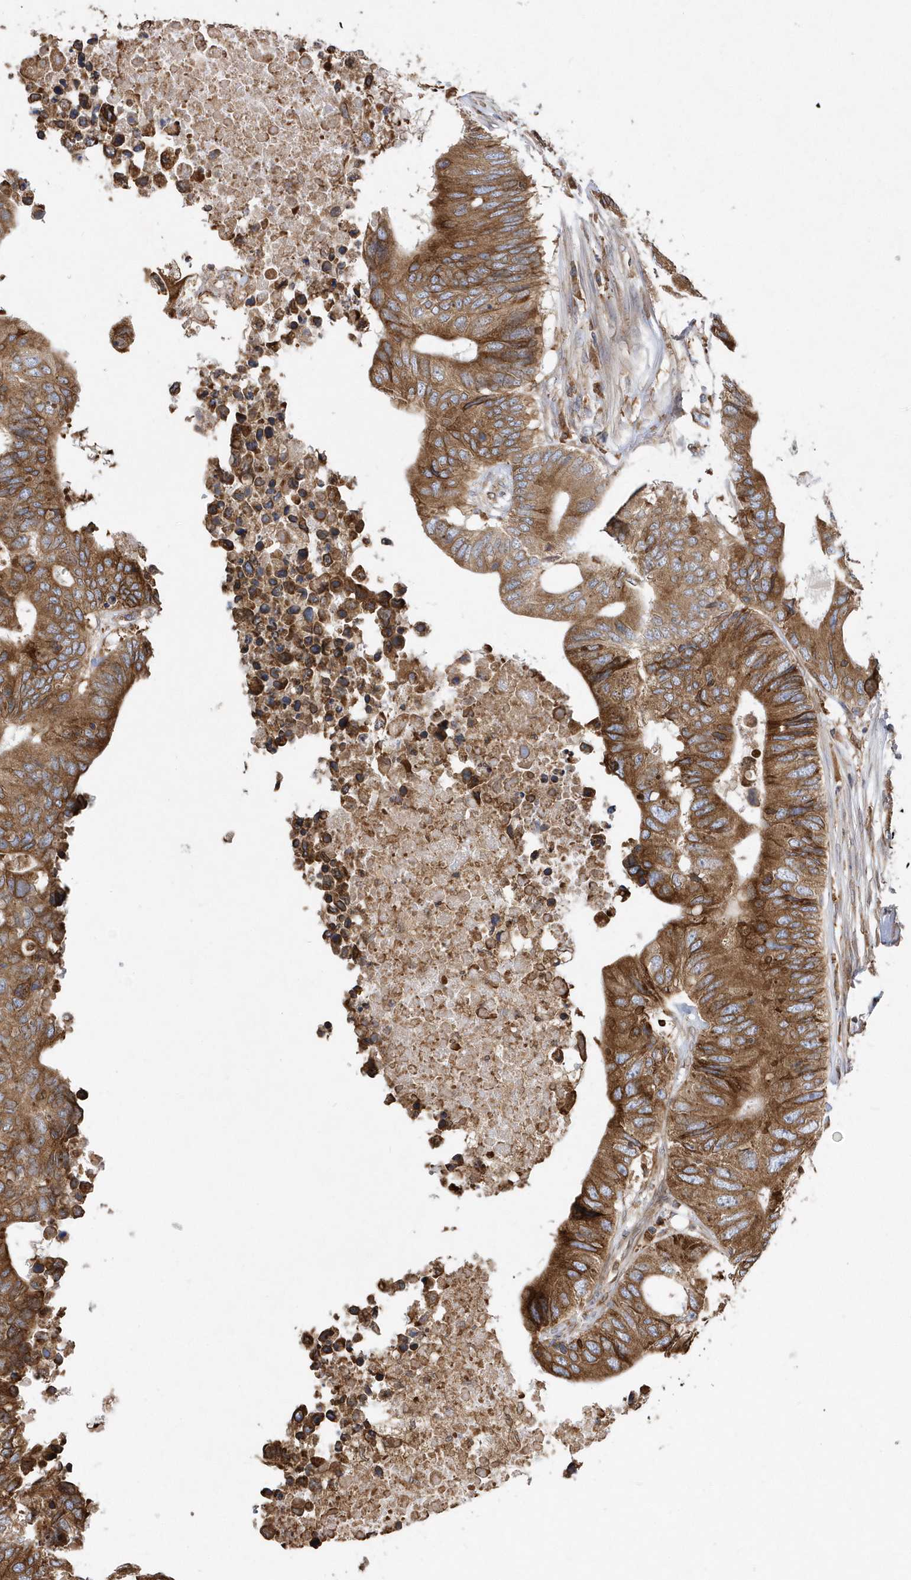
{"staining": {"intensity": "strong", "quantity": ">75%", "location": "cytoplasmic/membranous"}, "tissue": "colorectal cancer", "cell_type": "Tumor cells", "image_type": "cancer", "snomed": [{"axis": "morphology", "description": "Adenocarcinoma, NOS"}, {"axis": "topography", "description": "Colon"}], "caption": "A histopathology image of human colorectal cancer (adenocarcinoma) stained for a protein reveals strong cytoplasmic/membranous brown staining in tumor cells.", "gene": "VAMP7", "patient": {"sex": "male", "age": 71}}